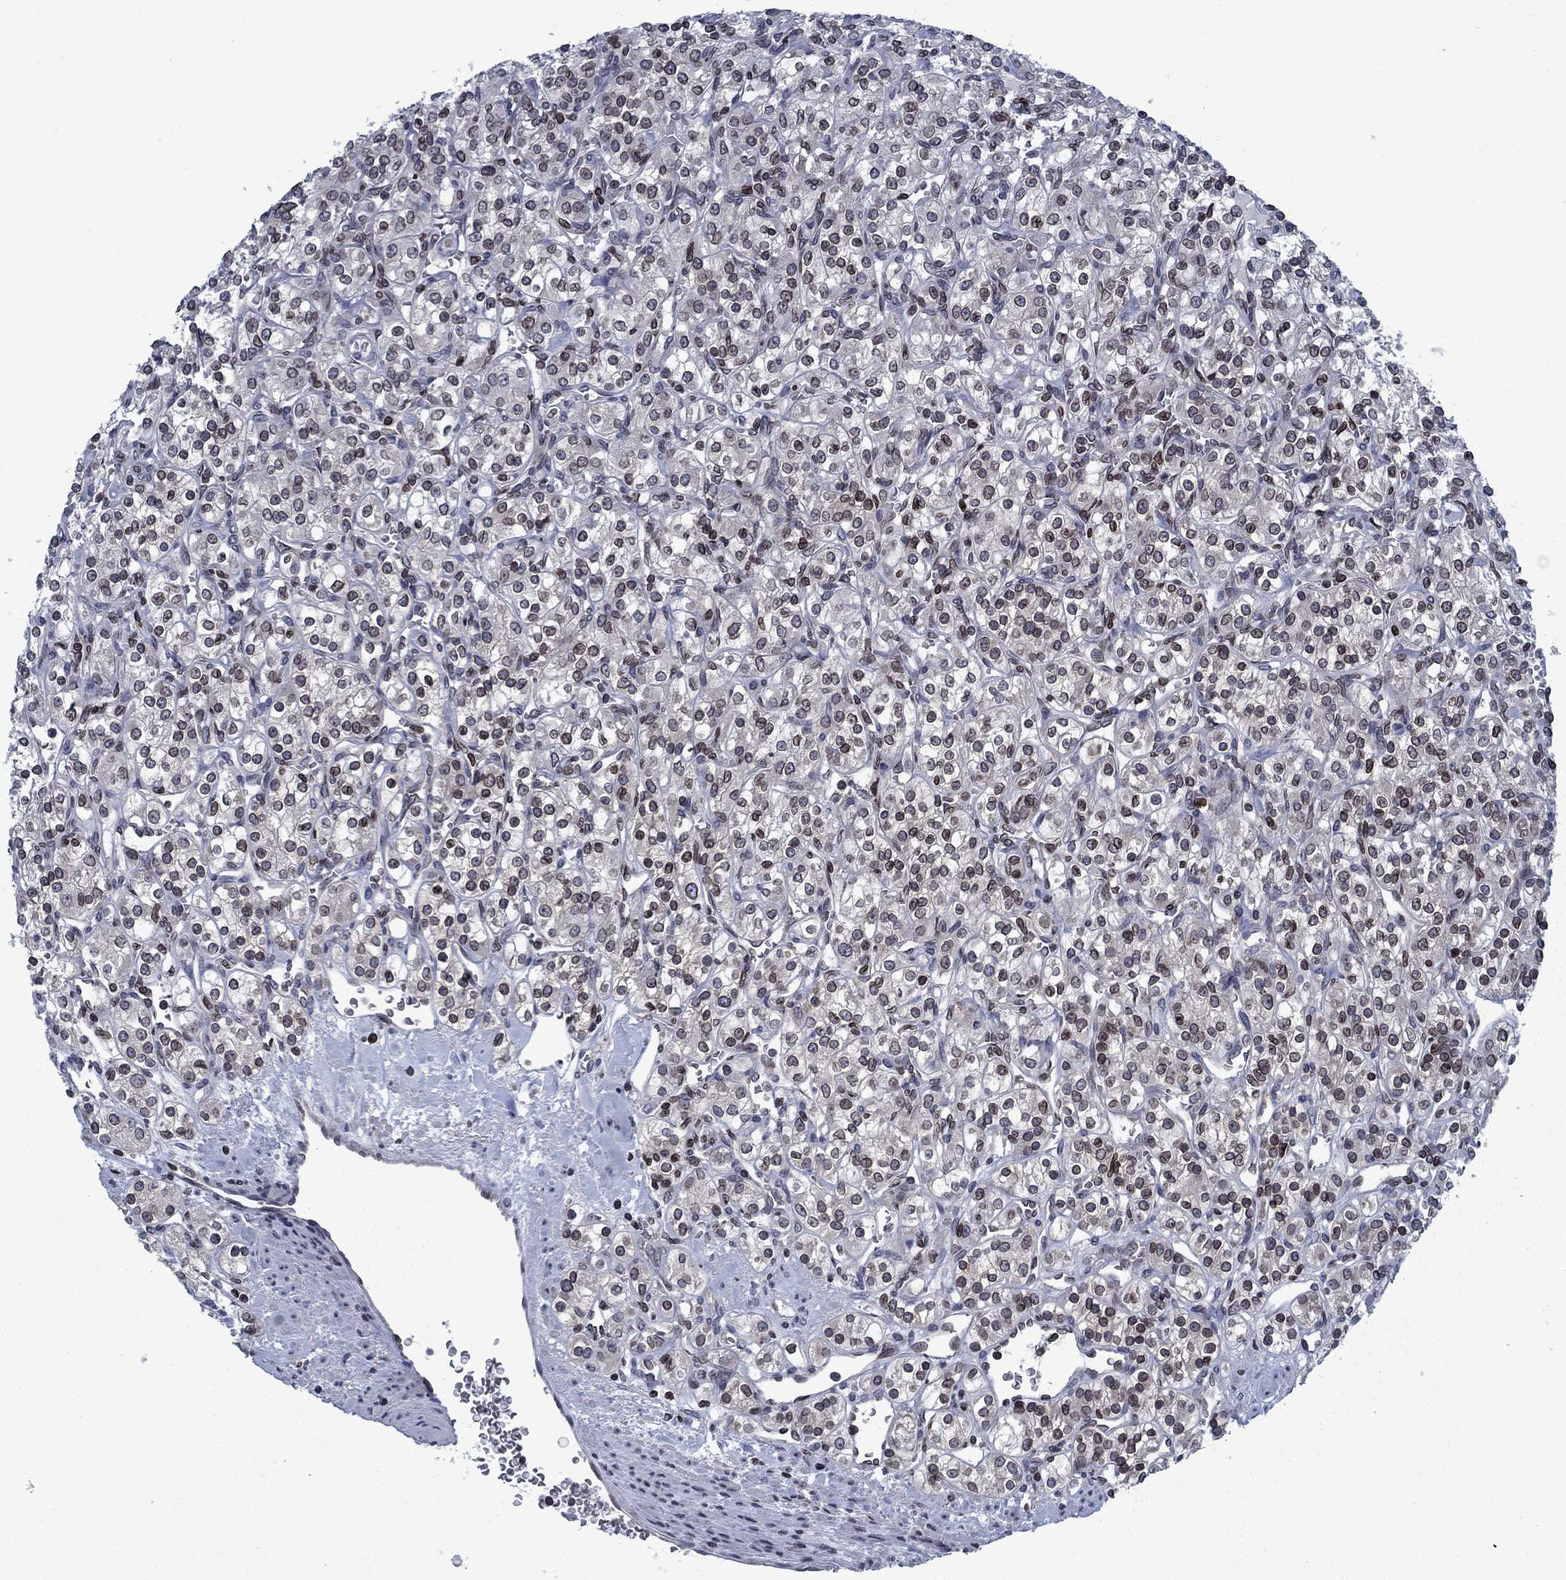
{"staining": {"intensity": "moderate", "quantity": "<25%", "location": "nuclear"}, "tissue": "renal cancer", "cell_type": "Tumor cells", "image_type": "cancer", "snomed": [{"axis": "morphology", "description": "Adenocarcinoma, NOS"}, {"axis": "topography", "description": "Kidney"}], "caption": "This image displays adenocarcinoma (renal) stained with immunohistochemistry to label a protein in brown. The nuclear of tumor cells show moderate positivity for the protein. Nuclei are counter-stained blue.", "gene": "SLA", "patient": {"sex": "male", "age": 77}}